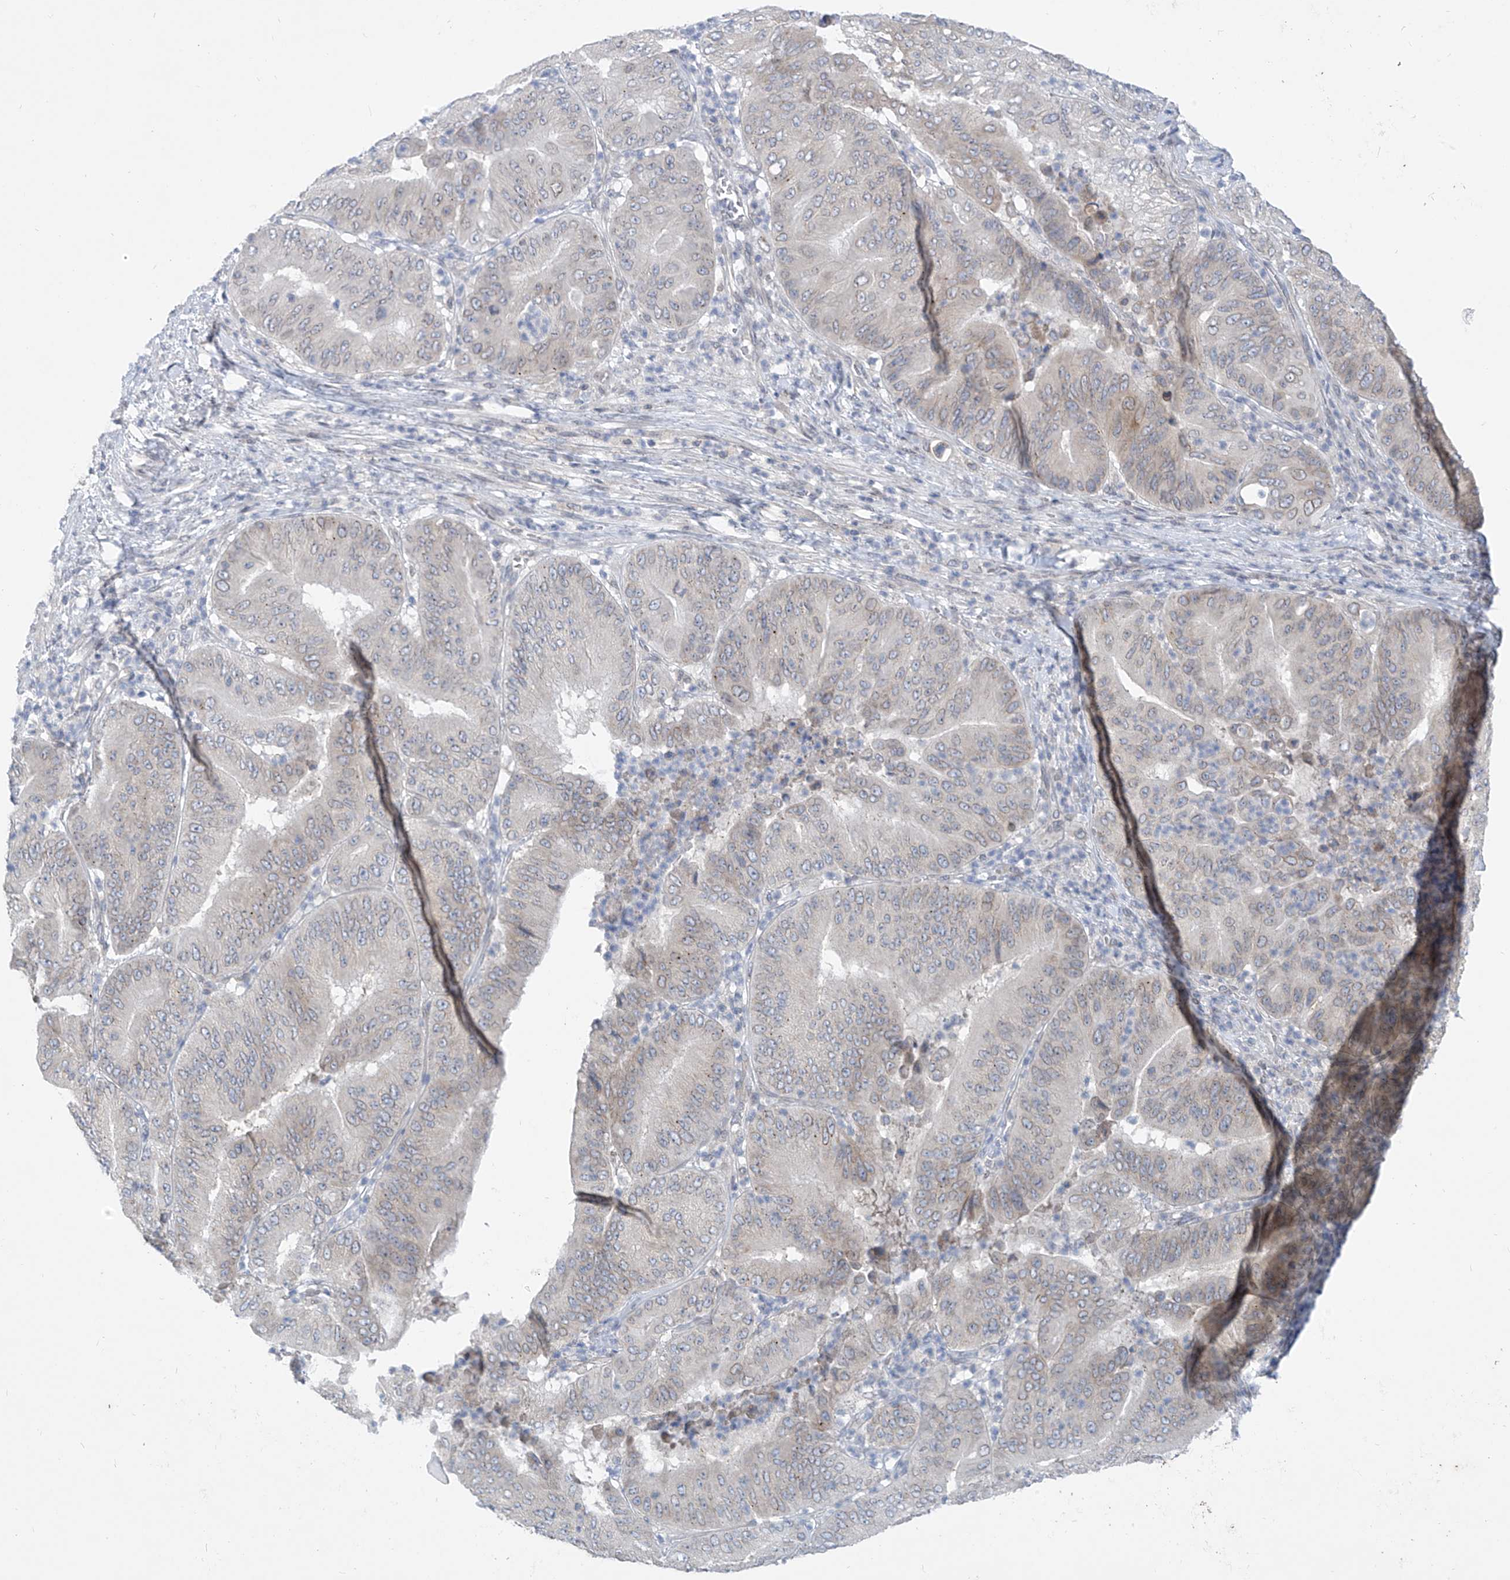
{"staining": {"intensity": "weak", "quantity": "<25%", "location": "cytoplasmic/membranous,nuclear"}, "tissue": "pancreatic cancer", "cell_type": "Tumor cells", "image_type": "cancer", "snomed": [{"axis": "morphology", "description": "Adenocarcinoma, NOS"}, {"axis": "topography", "description": "Pancreas"}], "caption": "This is an immunohistochemistry (IHC) image of human adenocarcinoma (pancreatic). There is no expression in tumor cells.", "gene": "KRTAP25-1", "patient": {"sex": "female", "age": 77}}